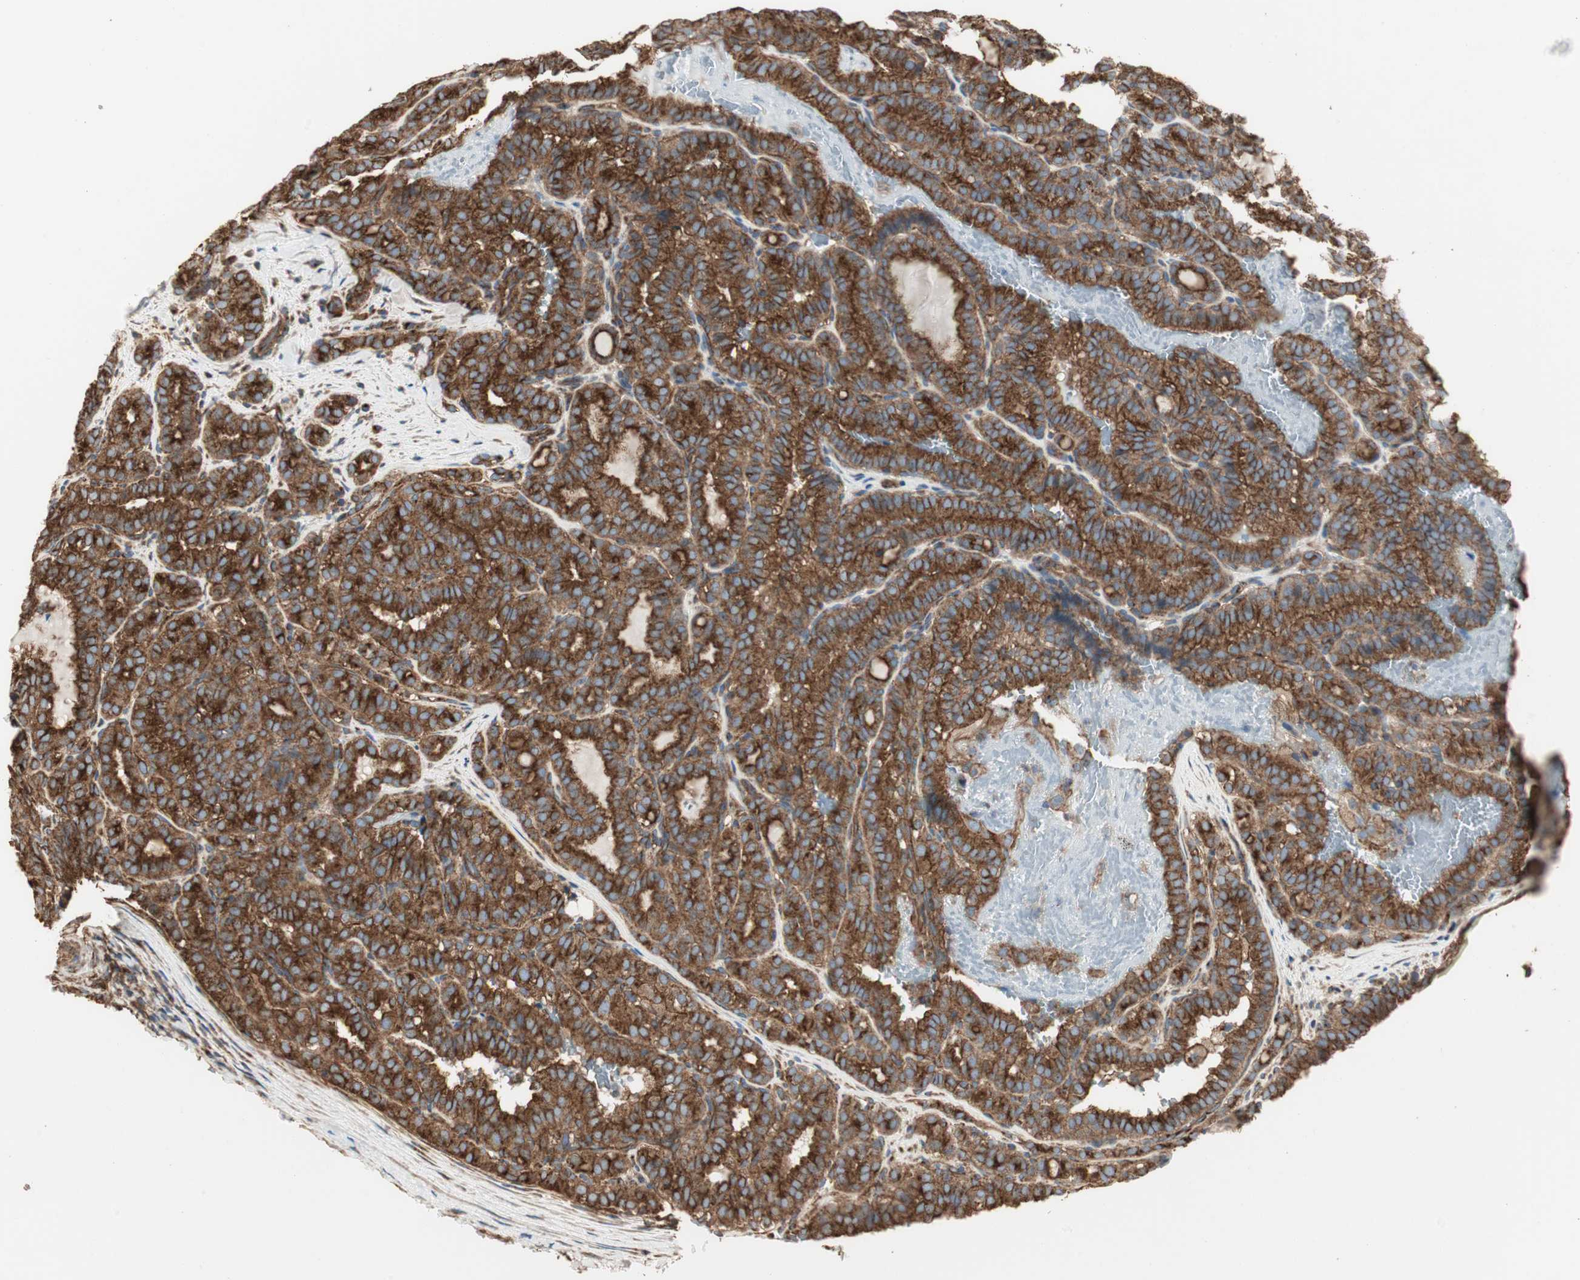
{"staining": {"intensity": "strong", "quantity": ">75%", "location": "cytoplasmic/membranous"}, "tissue": "thyroid cancer", "cell_type": "Tumor cells", "image_type": "cancer", "snomed": [{"axis": "morphology", "description": "Normal tissue, NOS"}, {"axis": "morphology", "description": "Papillary adenocarcinoma, NOS"}, {"axis": "topography", "description": "Thyroid gland"}], "caption": "Immunohistochemistry photomicrograph of human thyroid papillary adenocarcinoma stained for a protein (brown), which reveals high levels of strong cytoplasmic/membranous staining in approximately >75% of tumor cells.", "gene": "H6PD", "patient": {"sex": "female", "age": 30}}